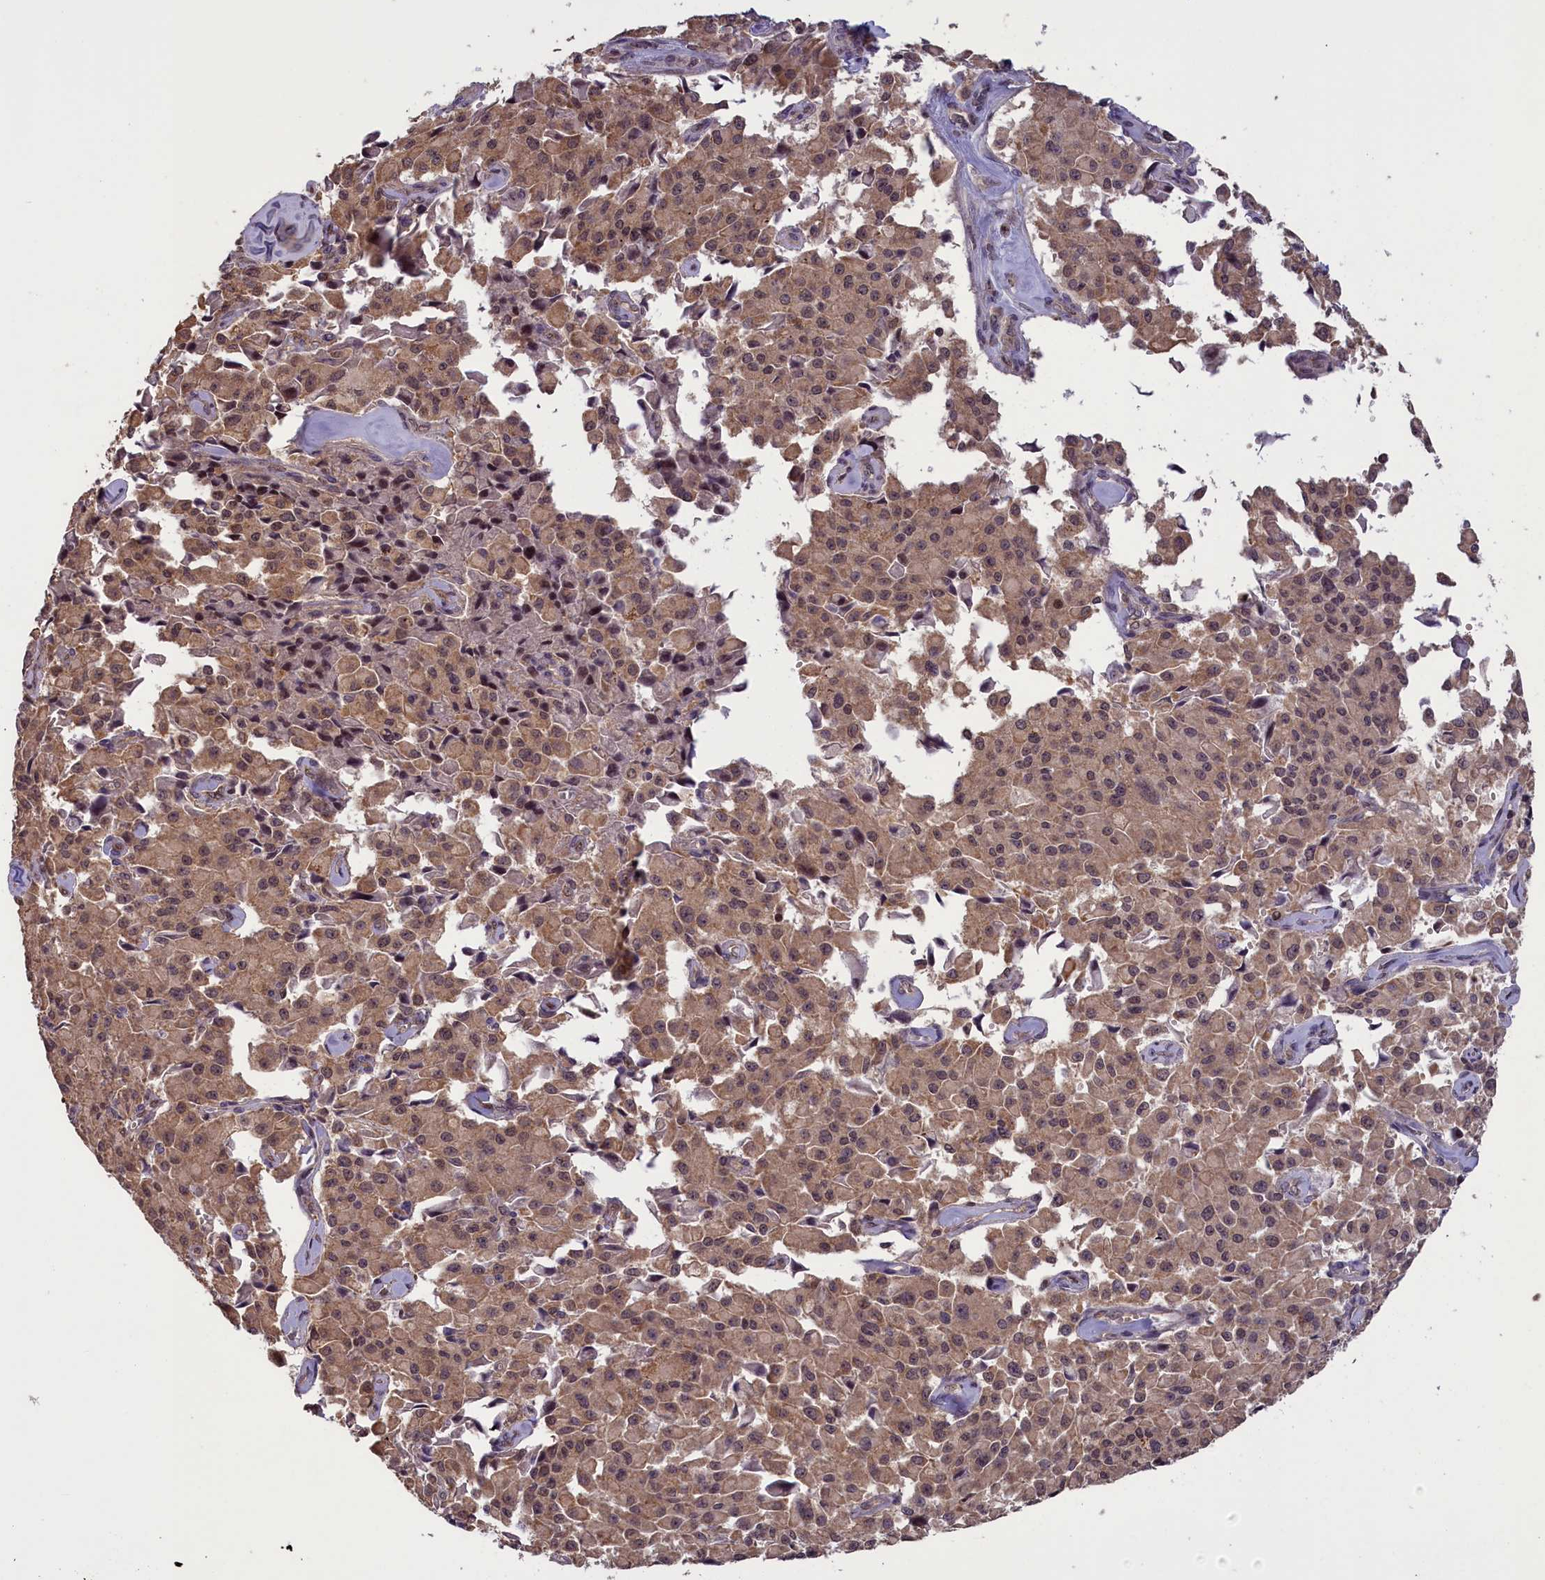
{"staining": {"intensity": "moderate", "quantity": ">75%", "location": "cytoplasmic/membranous"}, "tissue": "pancreatic cancer", "cell_type": "Tumor cells", "image_type": "cancer", "snomed": [{"axis": "morphology", "description": "Adenocarcinoma, NOS"}, {"axis": "topography", "description": "Pancreas"}], "caption": "Moderate cytoplasmic/membranous staining is present in about >75% of tumor cells in pancreatic adenocarcinoma. (DAB IHC, brown staining for protein, blue staining for nuclei).", "gene": "NUBP1", "patient": {"sex": "male", "age": 65}}